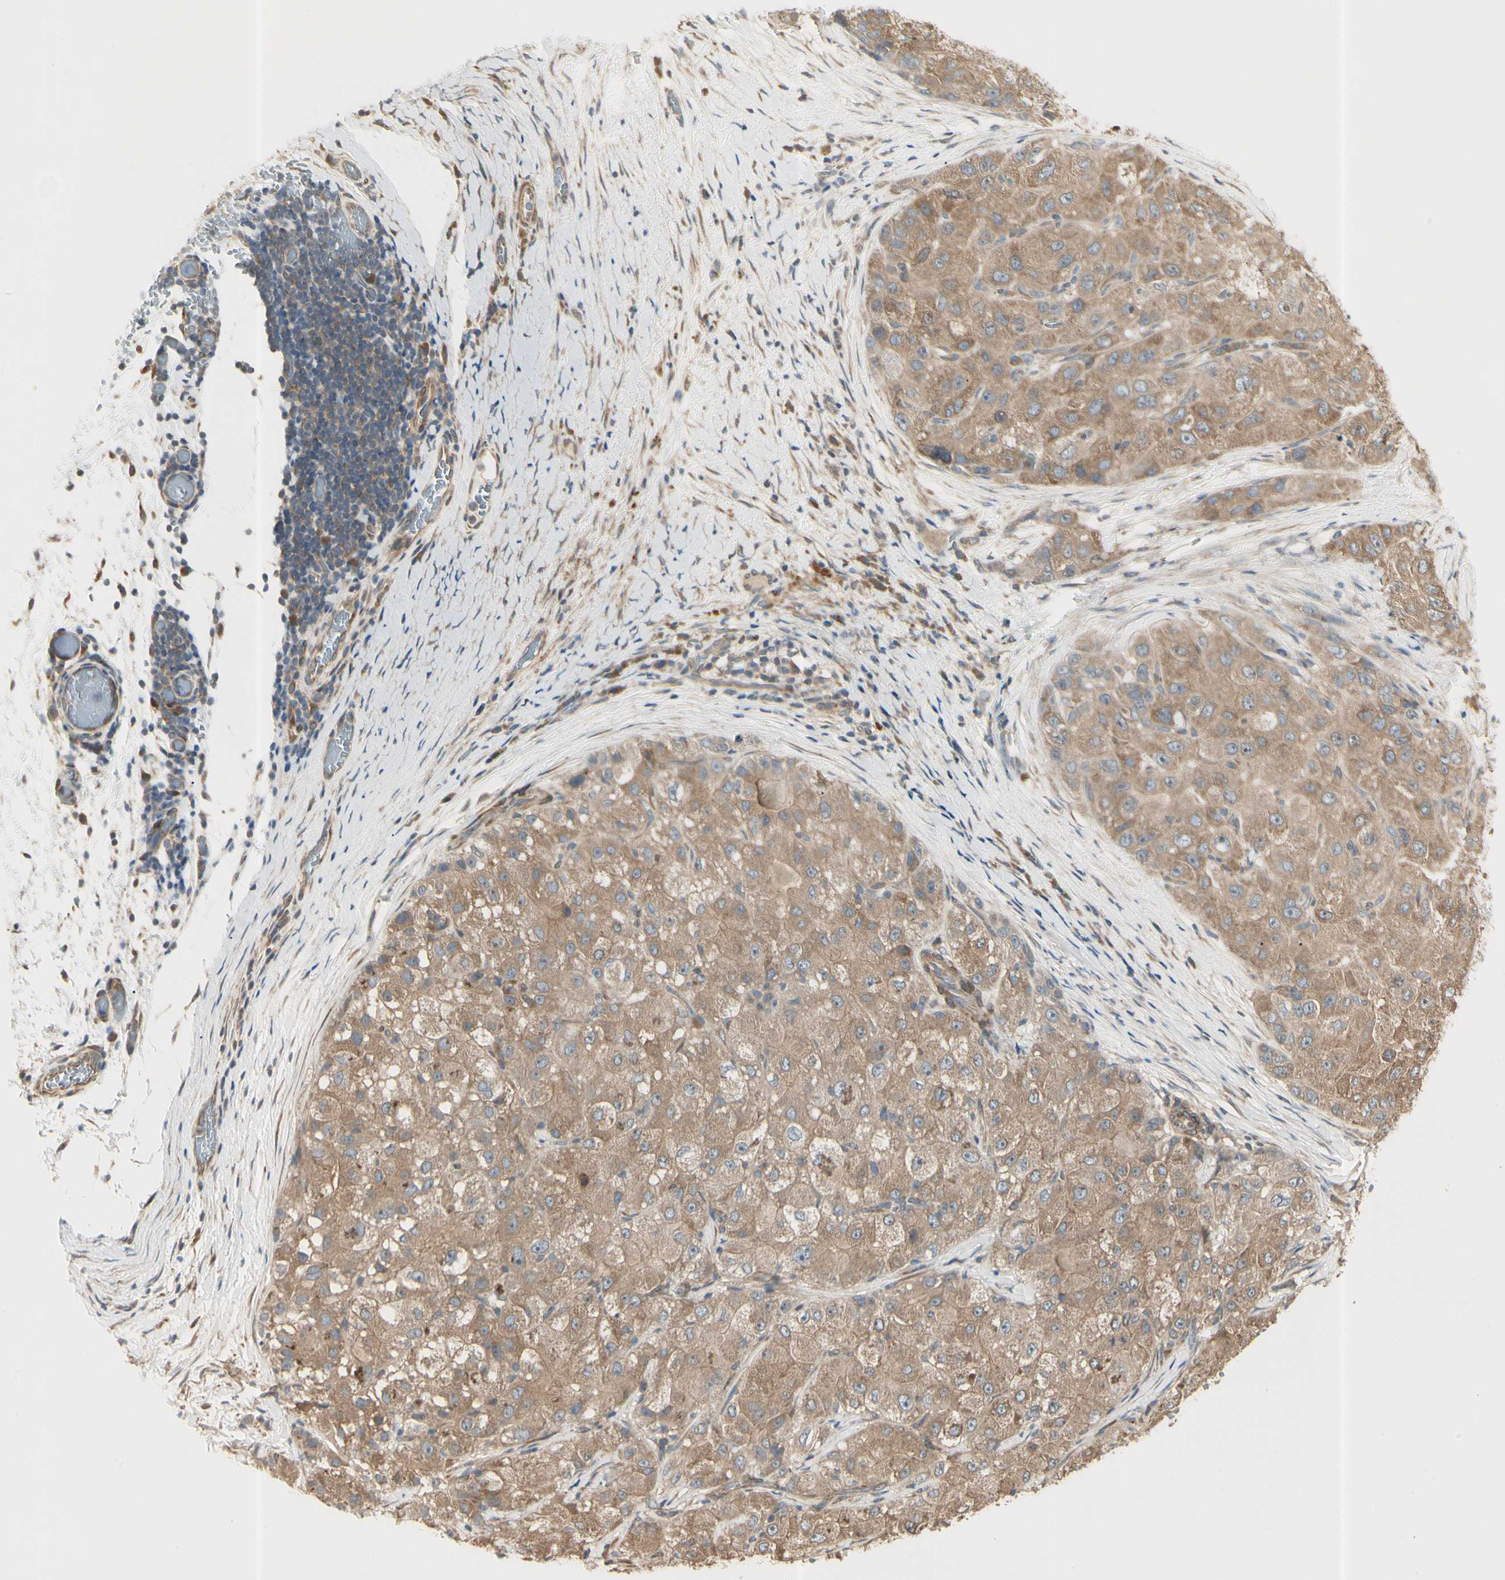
{"staining": {"intensity": "moderate", "quantity": ">75%", "location": "cytoplasmic/membranous"}, "tissue": "liver cancer", "cell_type": "Tumor cells", "image_type": "cancer", "snomed": [{"axis": "morphology", "description": "Carcinoma, Hepatocellular, NOS"}, {"axis": "topography", "description": "Liver"}], "caption": "Liver cancer (hepatocellular carcinoma) tissue exhibits moderate cytoplasmic/membranous positivity in approximately >75% of tumor cells, visualized by immunohistochemistry. (Stains: DAB in brown, nuclei in blue, Microscopy: brightfield microscopy at high magnification).", "gene": "IRAG1", "patient": {"sex": "male", "age": 80}}